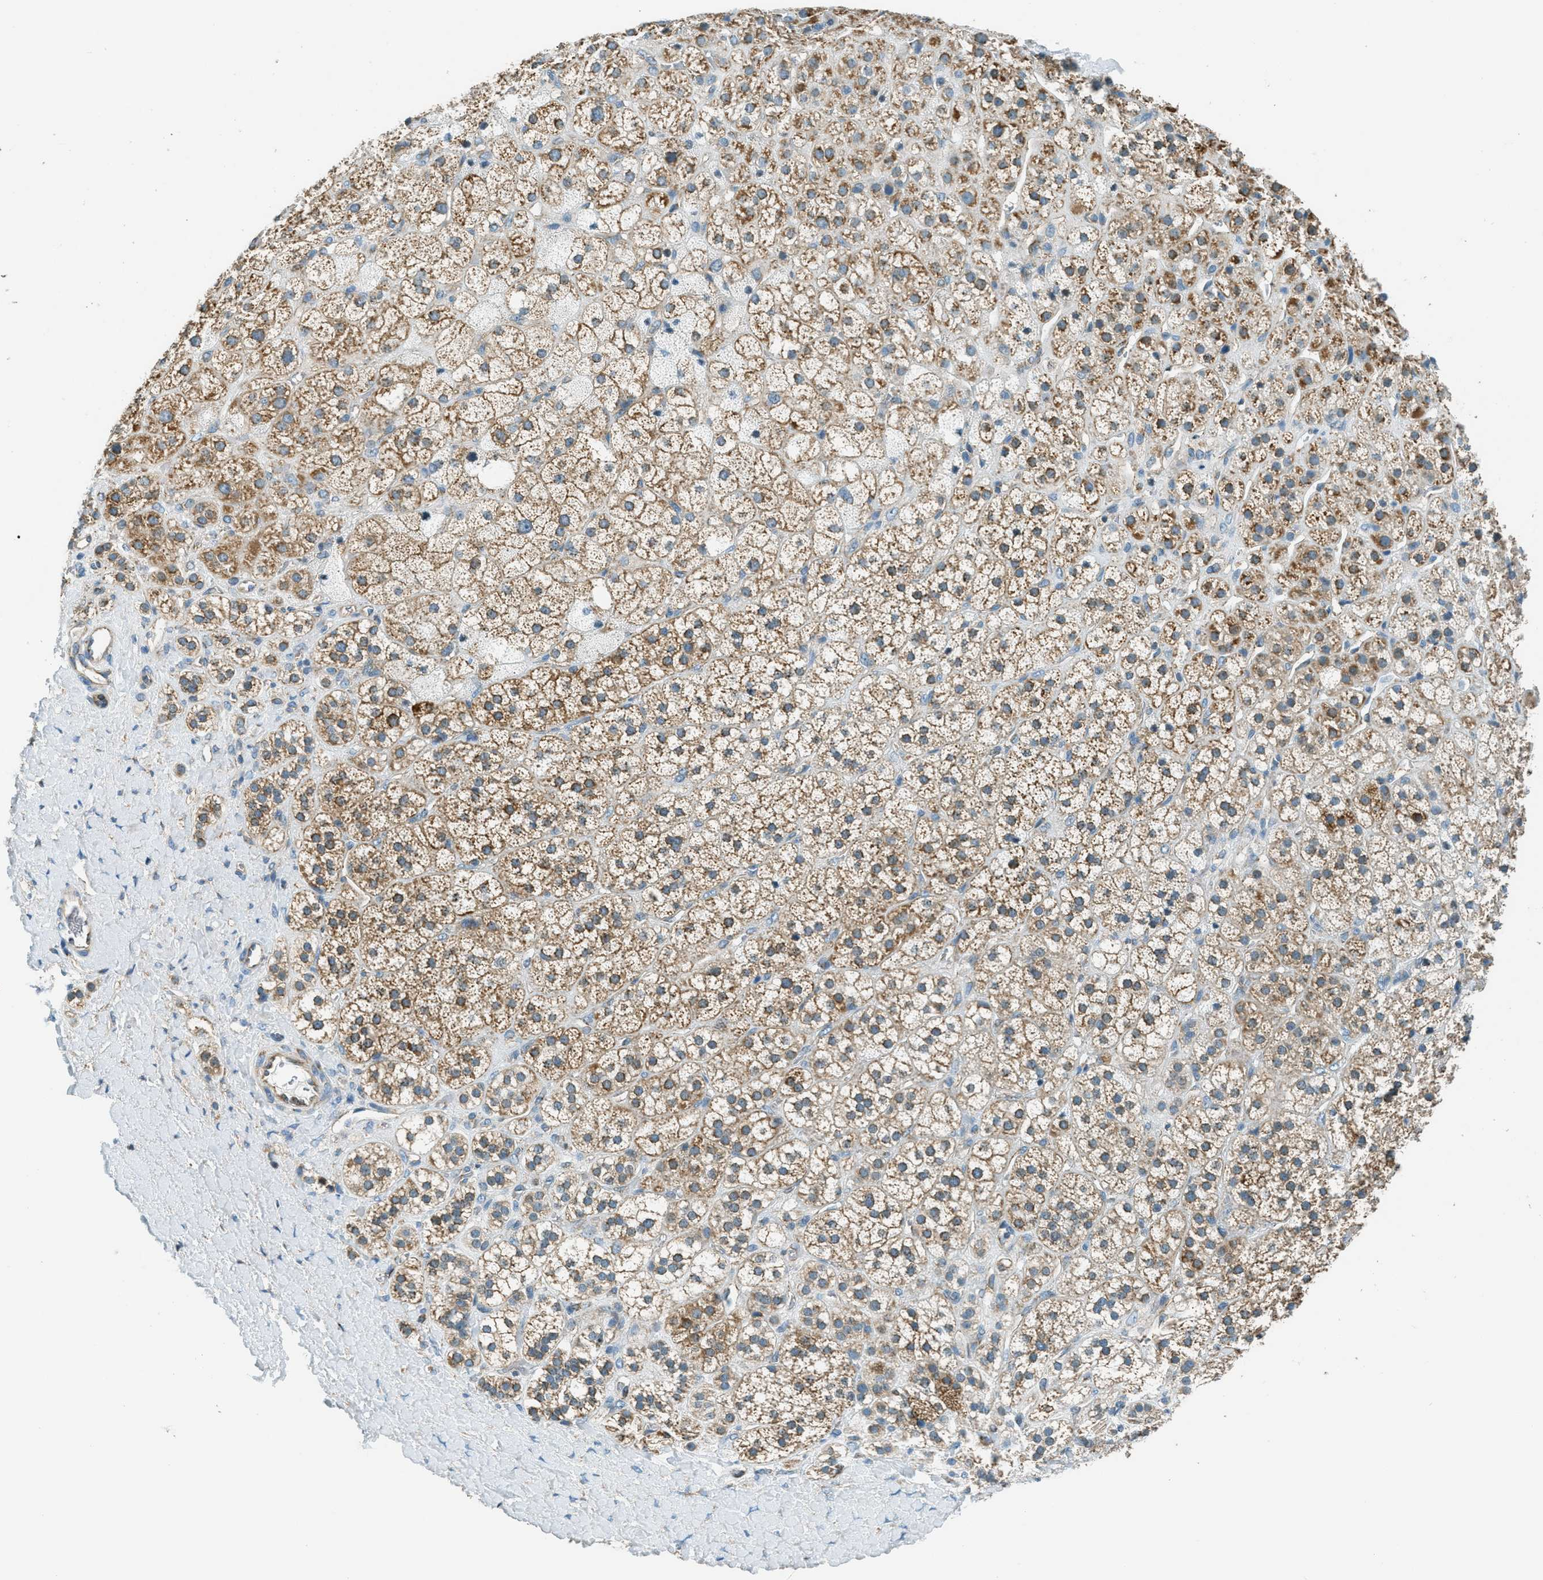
{"staining": {"intensity": "moderate", "quantity": ">75%", "location": "cytoplasmic/membranous"}, "tissue": "adrenal gland", "cell_type": "Glandular cells", "image_type": "normal", "snomed": [{"axis": "morphology", "description": "Normal tissue, NOS"}, {"axis": "topography", "description": "Adrenal gland"}], "caption": "Benign adrenal gland displays moderate cytoplasmic/membranous expression in about >75% of glandular cells, visualized by immunohistochemistry.", "gene": "CHST15", "patient": {"sex": "male", "age": 56}}